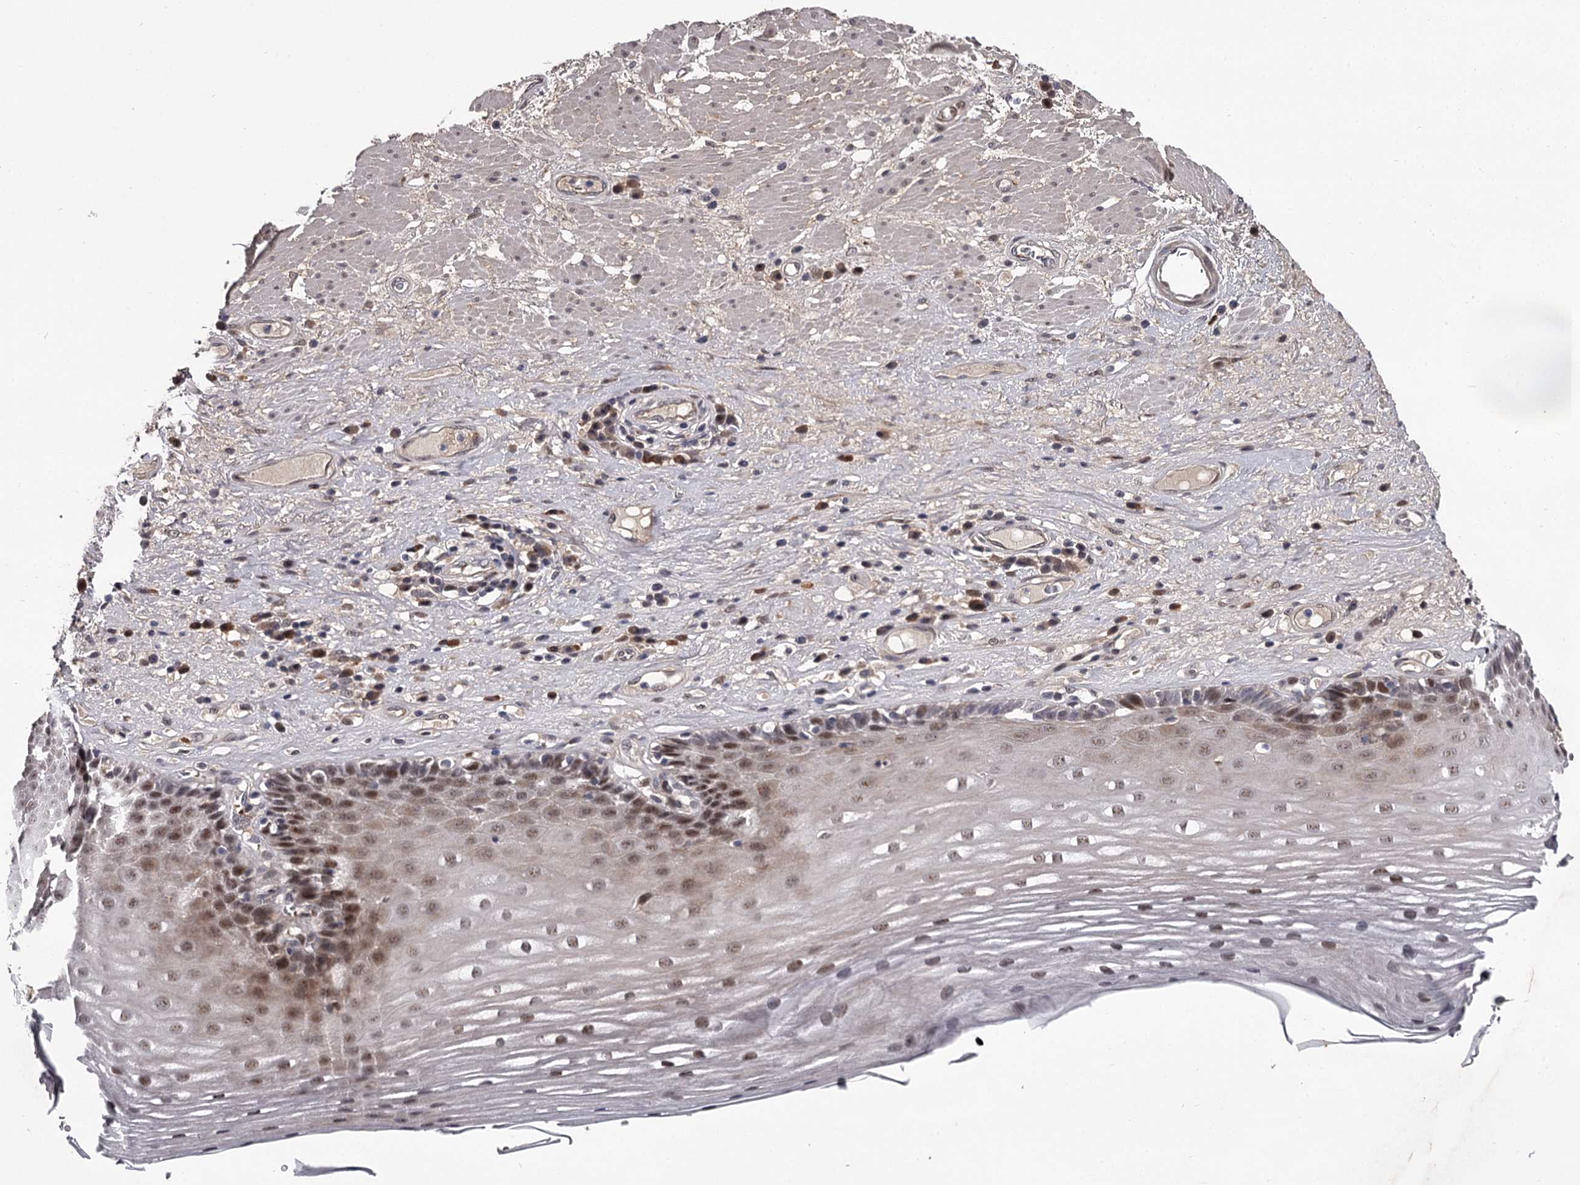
{"staining": {"intensity": "moderate", "quantity": "25%-75%", "location": "nuclear"}, "tissue": "esophagus", "cell_type": "Squamous epithelial cells", "image_type": "normal", "snomed": [{"axis": "morphology", "description": "Normal tissue, NOS"}, {"axis": "topography", "description": "Esophagus"}], "caption": "Benign esophagus demonstrates moderate nuclear staining in about 25%-75% of squamous epithelial cells.", "gene": "RNF44", "patient": {"sex": "male", "age": 62}}